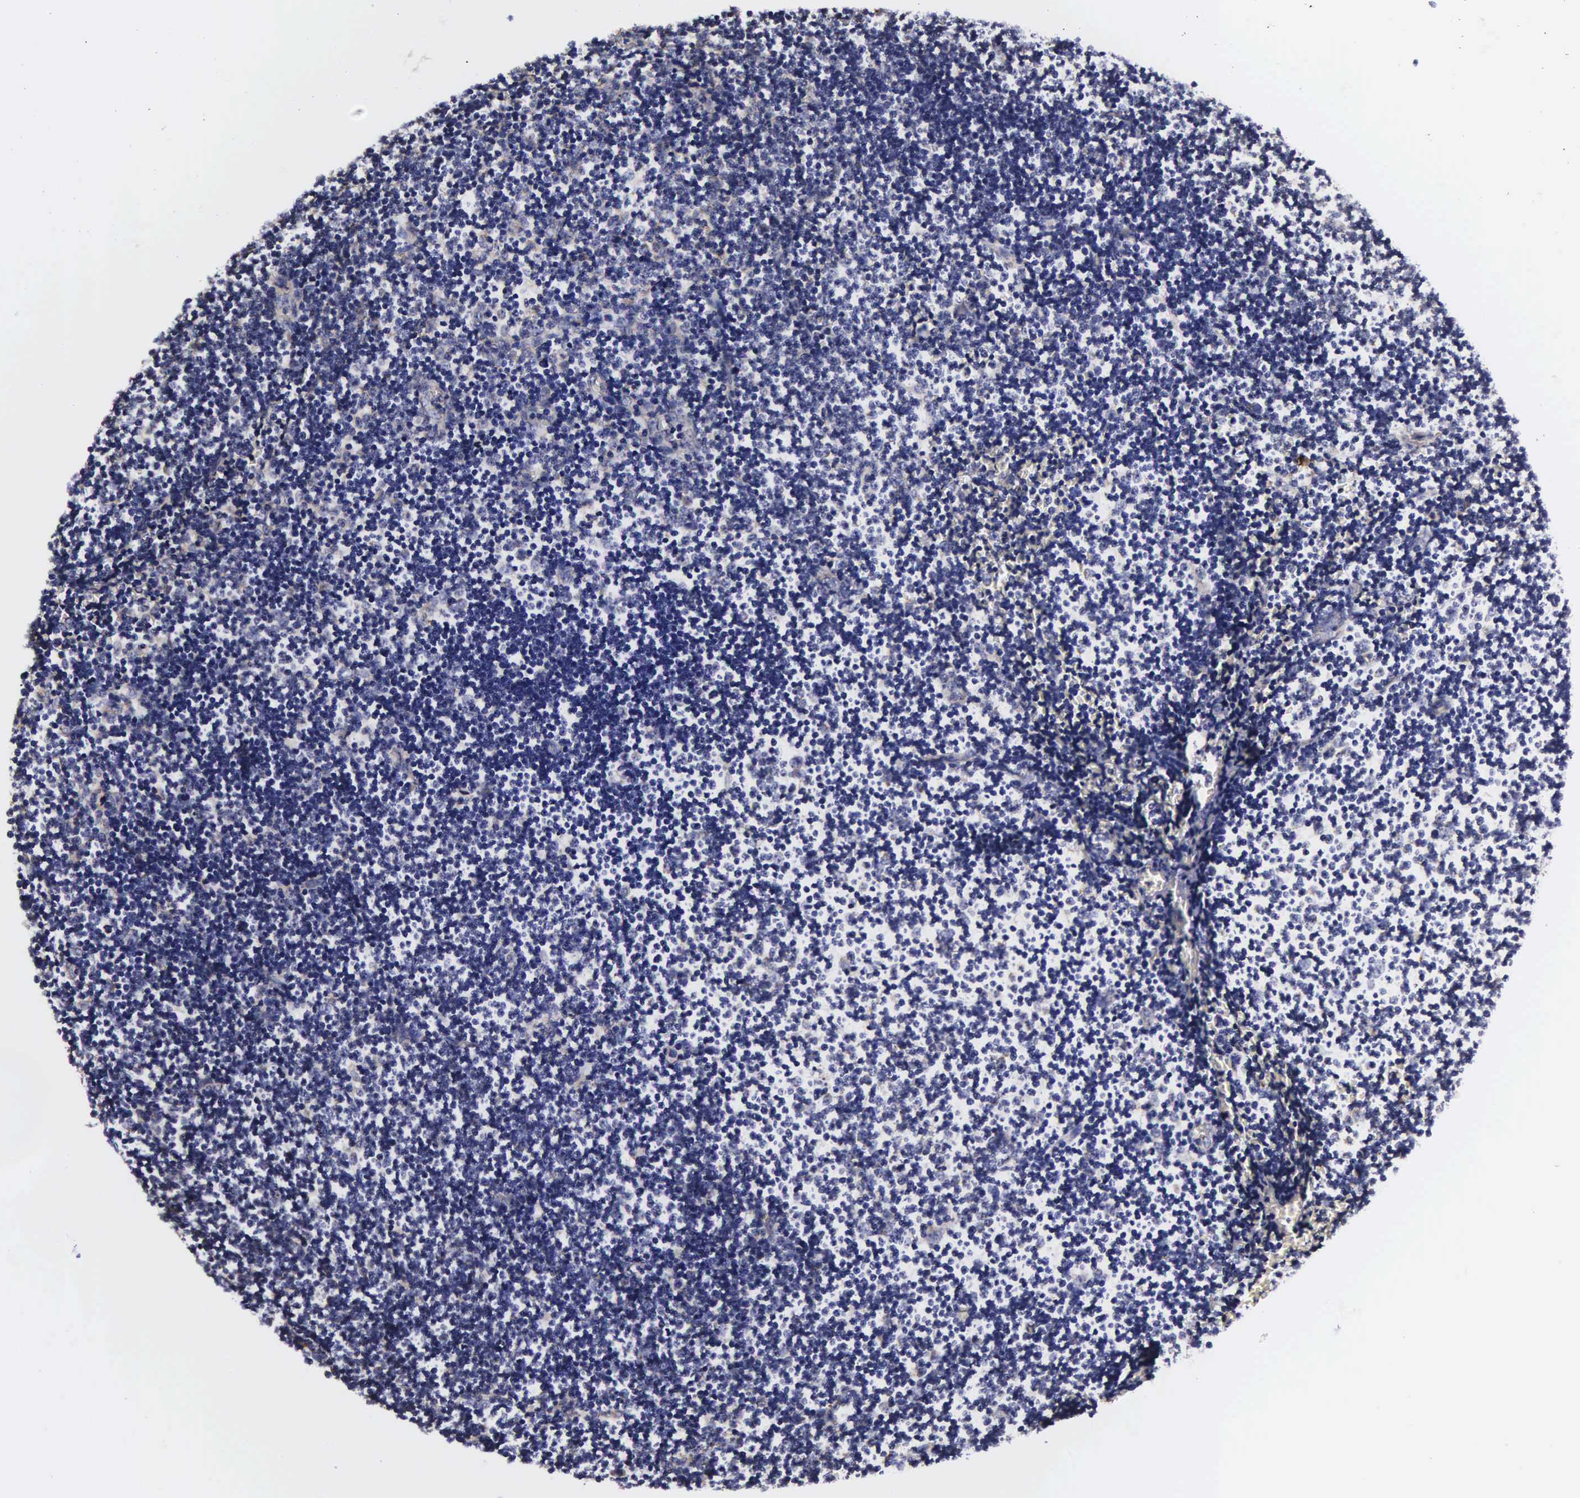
{"staining": {"intensity": "negative", "quantity": "none", "location": "none"}, "tissue": "lymphoma", "cell_type": "Tumor cells", "image_type": "cancer", "snomed": [{"axis": "morphology", "description": "Malignant lymphoma, non-Hodgkin's type, Low grade"}, {"axis": "topography", "description": "Lymph node"}], "caption": "Tumor cells show no significant protein expression in malignant lymphoma, non-Hodgkin's type (low-grade). Brightfield microscopy of IHC stained with DAB (3,3'-diaminobenzidine) (brown) and hematoxylin (blue), captured at high magnification.", "gene": "PSMA3", "patient": {"sex": "male", "age": 49}}